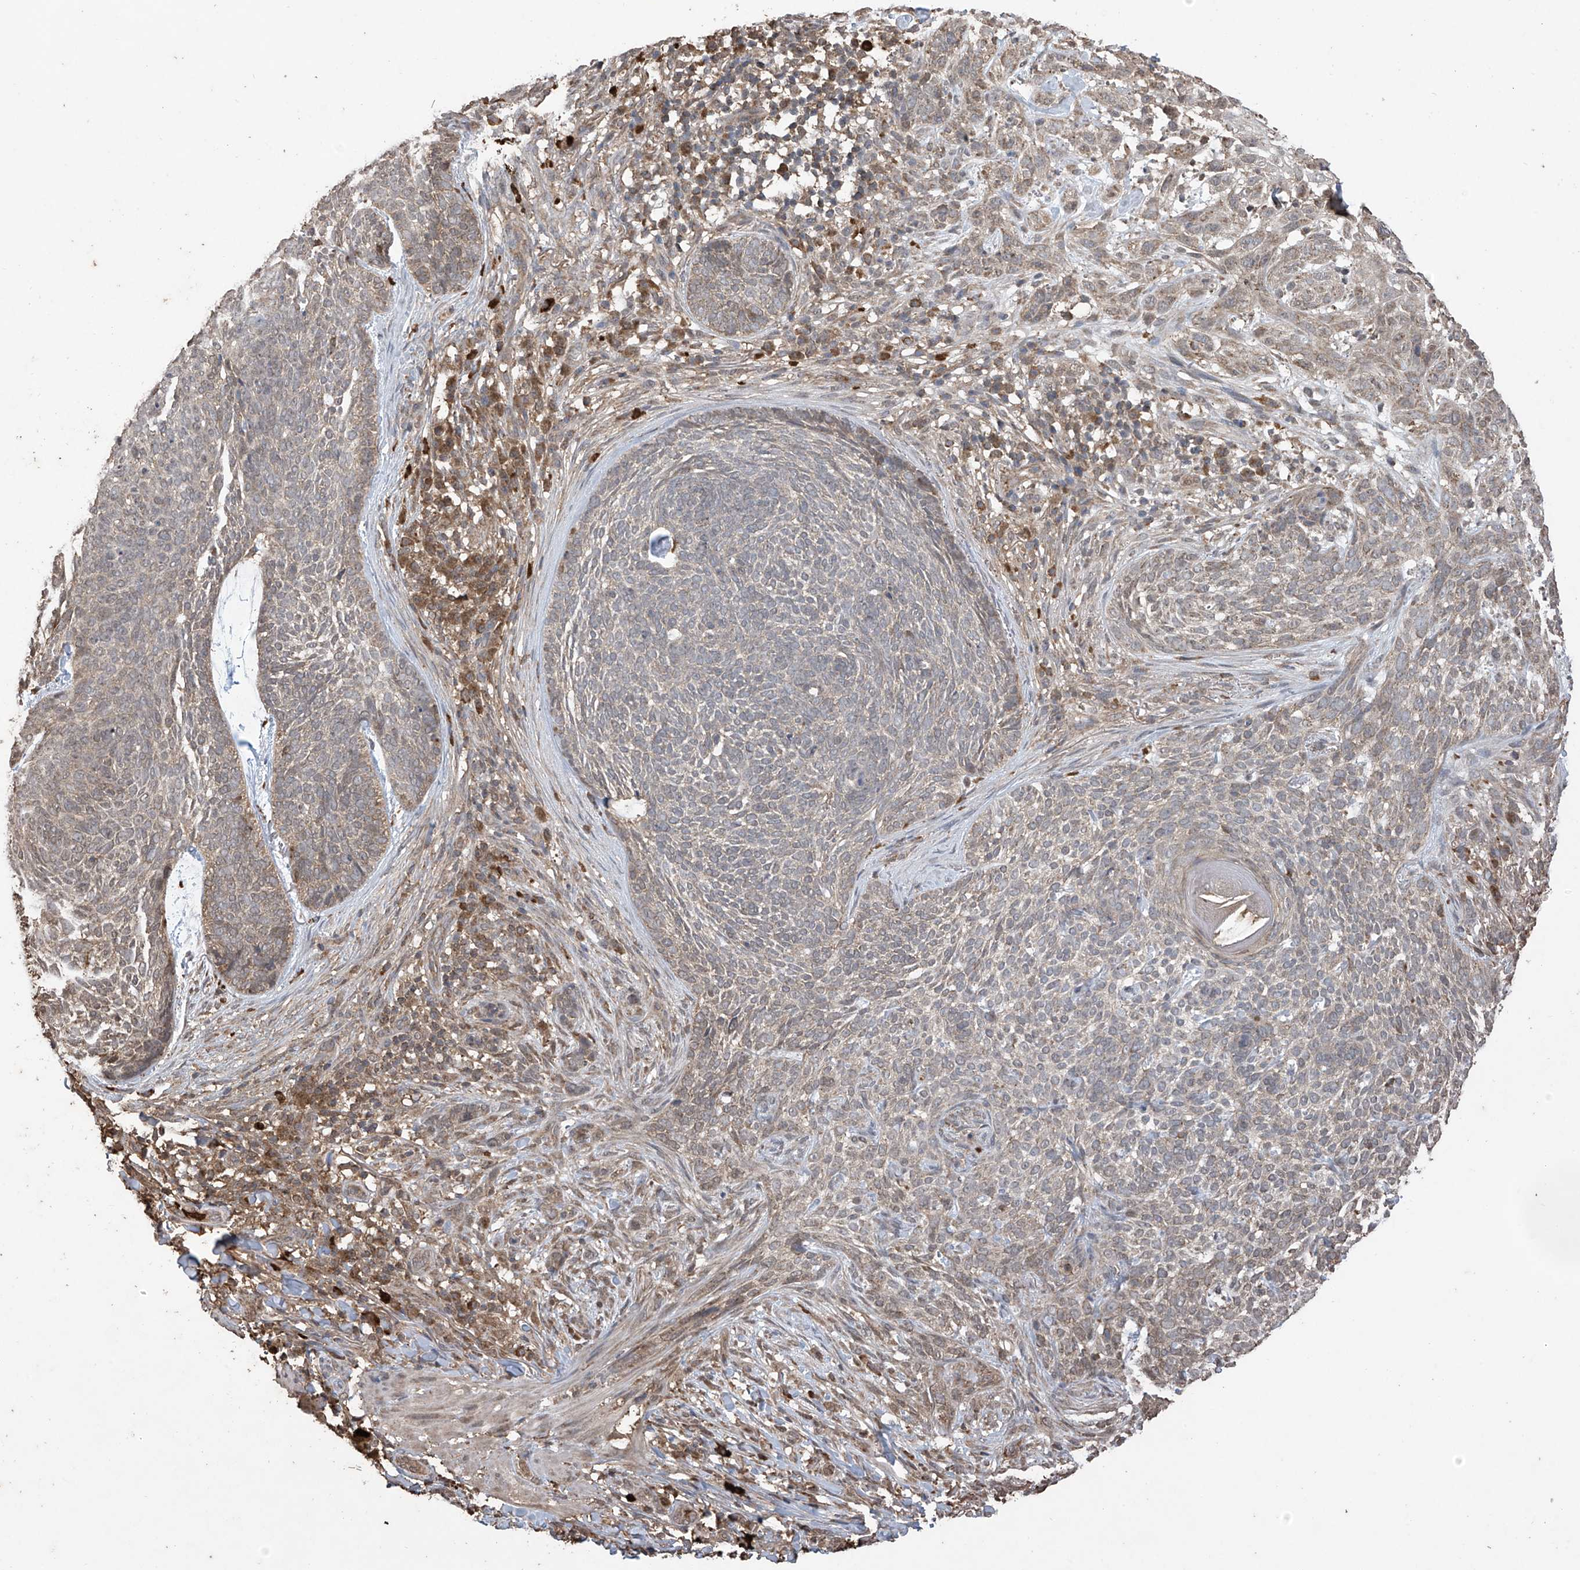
{"staining": {"intensity": "weak", "quantity": "<25%", "location": "cytoplasmic/membranous"}, "tissue": "skin cancer", "cell_type": "Tumor cells", "image_type": "cancer", "snomed": [{"axis": "morphology", "description": "Basal cell carcinoma"}, {"axis": "topography", "description": "Skin"}], "caption": "A photomicrograph of human skin cancer is negative for staining in tumor cells. Nuclei are stained in blue.", "gene": "PNPT1", "patient": {"sex": "female", "age": 64}}